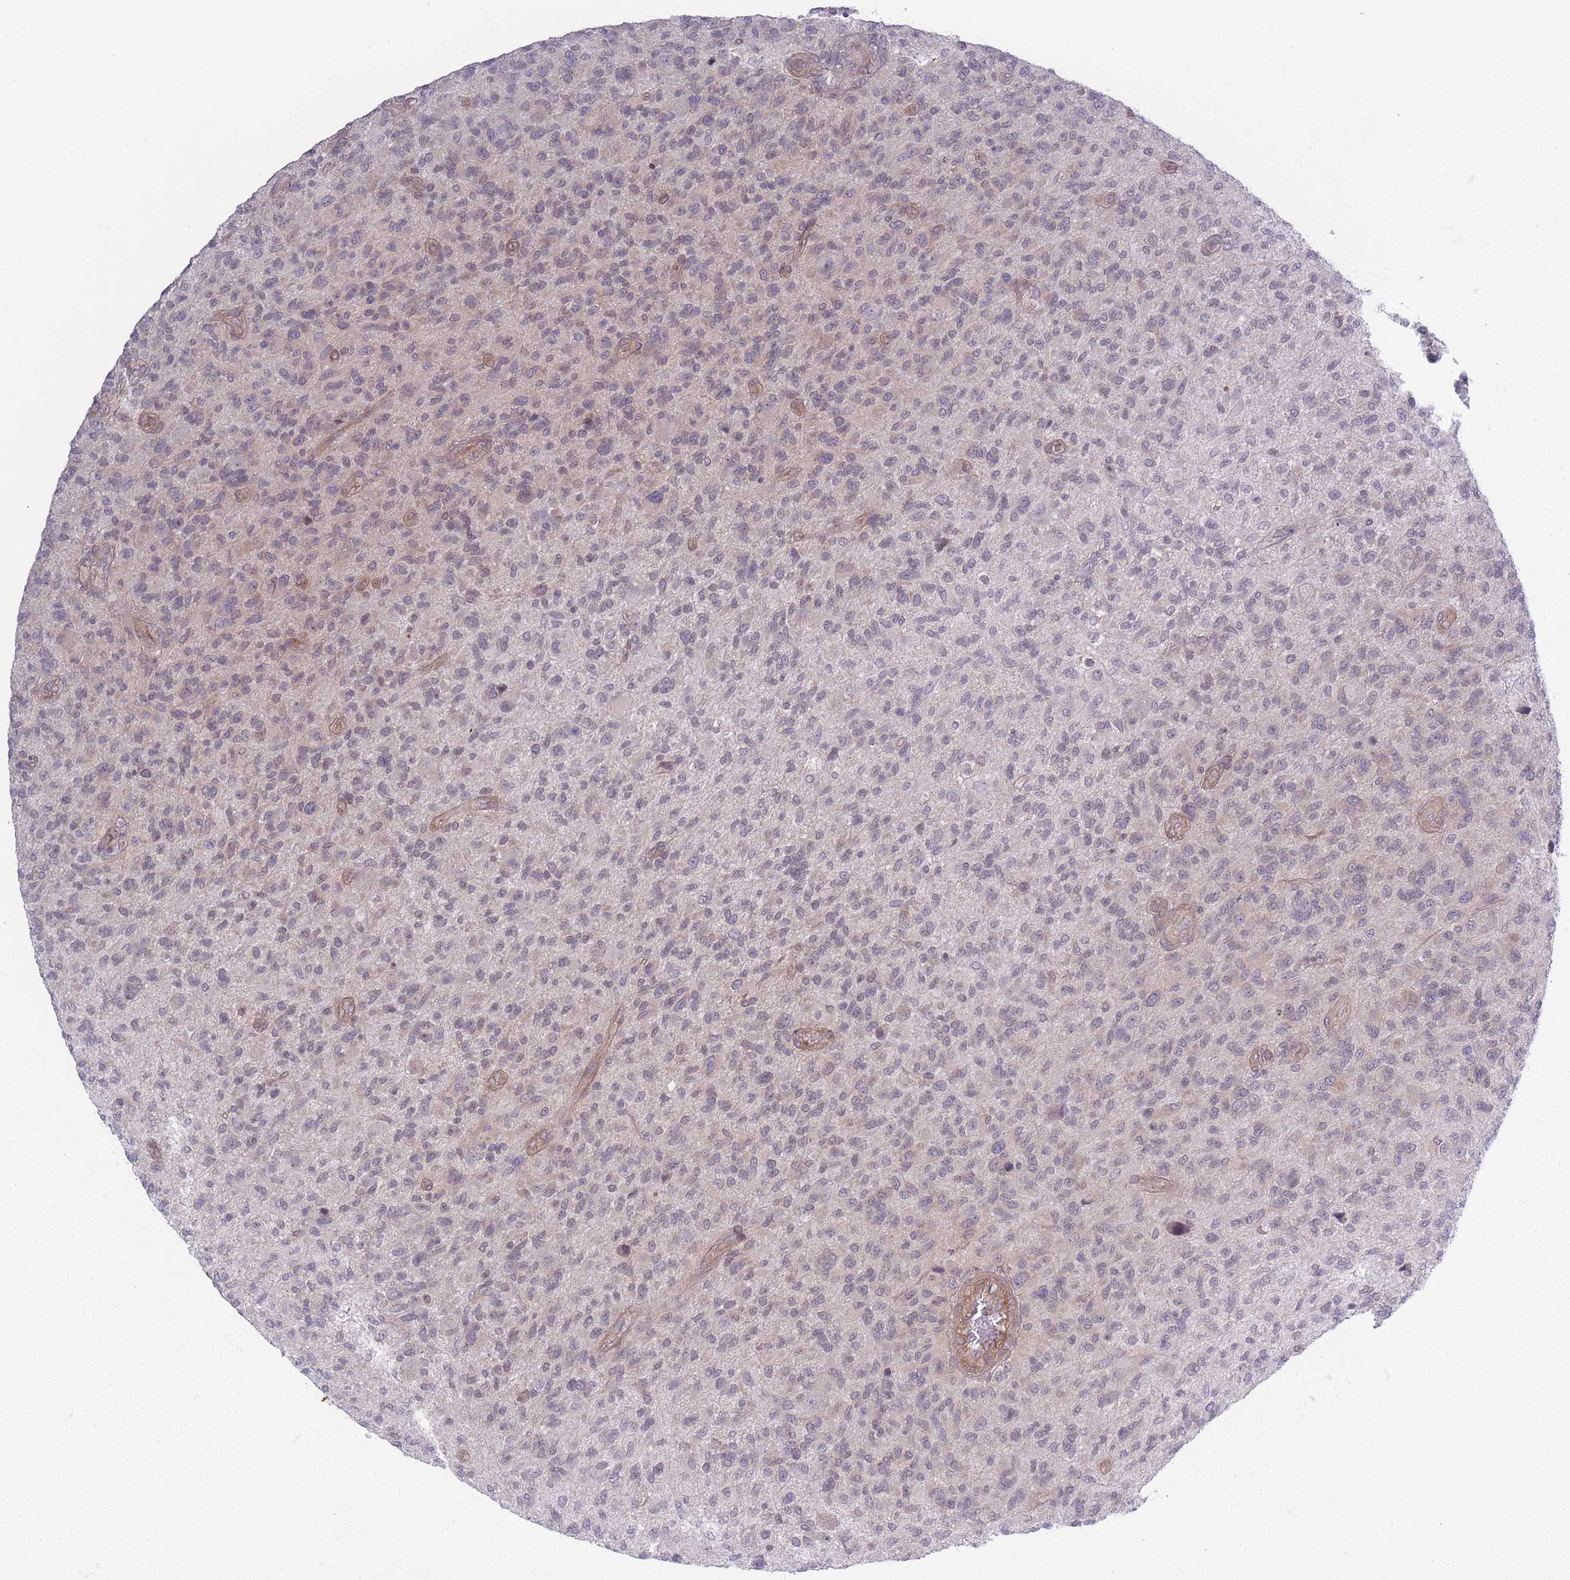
{"staining": {"intensity": "weak", "quantity": "<25%", "location": "nuclear"}, "tissue": "glioma", "cell_type": "Tumor cells", "image_type": "cancer", "snomed": [{"axis": "morphology", "description": "Glioma, malignant, High grade"}, {"axis": "topography", "description": "Brain"}], "caption": "The immunohistochemistry micrograph has no significant positivity in tumor cells of malignant high-grade glioma tissue.", "gene": "VRK2", "patient": {"sex": "male", "age": 47}}